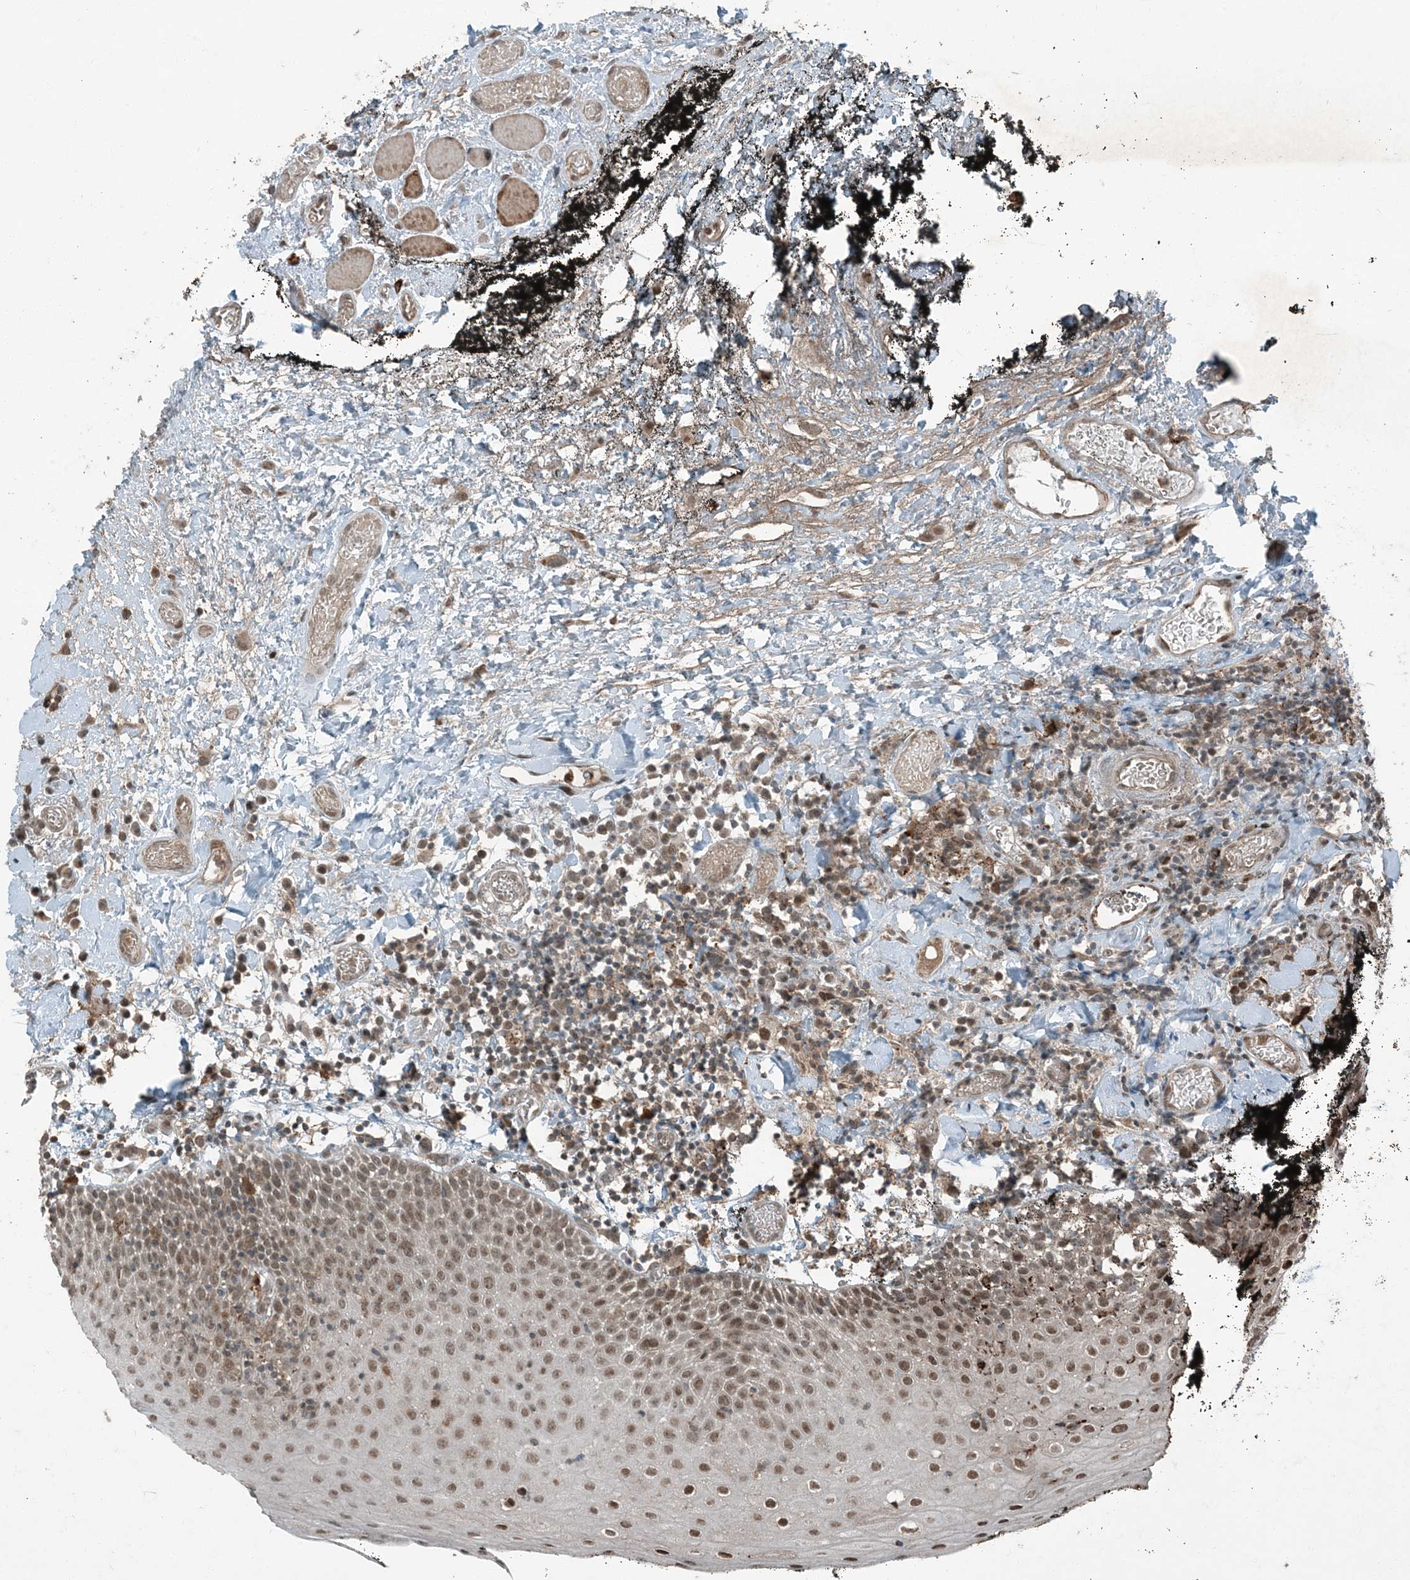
{"staining": {"intensity": "moderate", "quantity": ">75%", "location": "nuclear"}, "tissue": "oral mucosa", "cell_type": "Squamous epithelial cells", "image_type": "normal", "snomed": [{"axis": "morphology", "description": "Normal tissue, NOS"}, {"axis": "topography", "description": "Oral tissue"}], "caption": "Oral mucosa stained with immunohistochemistry (IHC) reveals moderate nuclear positivity in approximately >75% of squamous epithelial cells.", "gene": "TRAPPC12", "patient": {"sex": "male", "age": 74}}